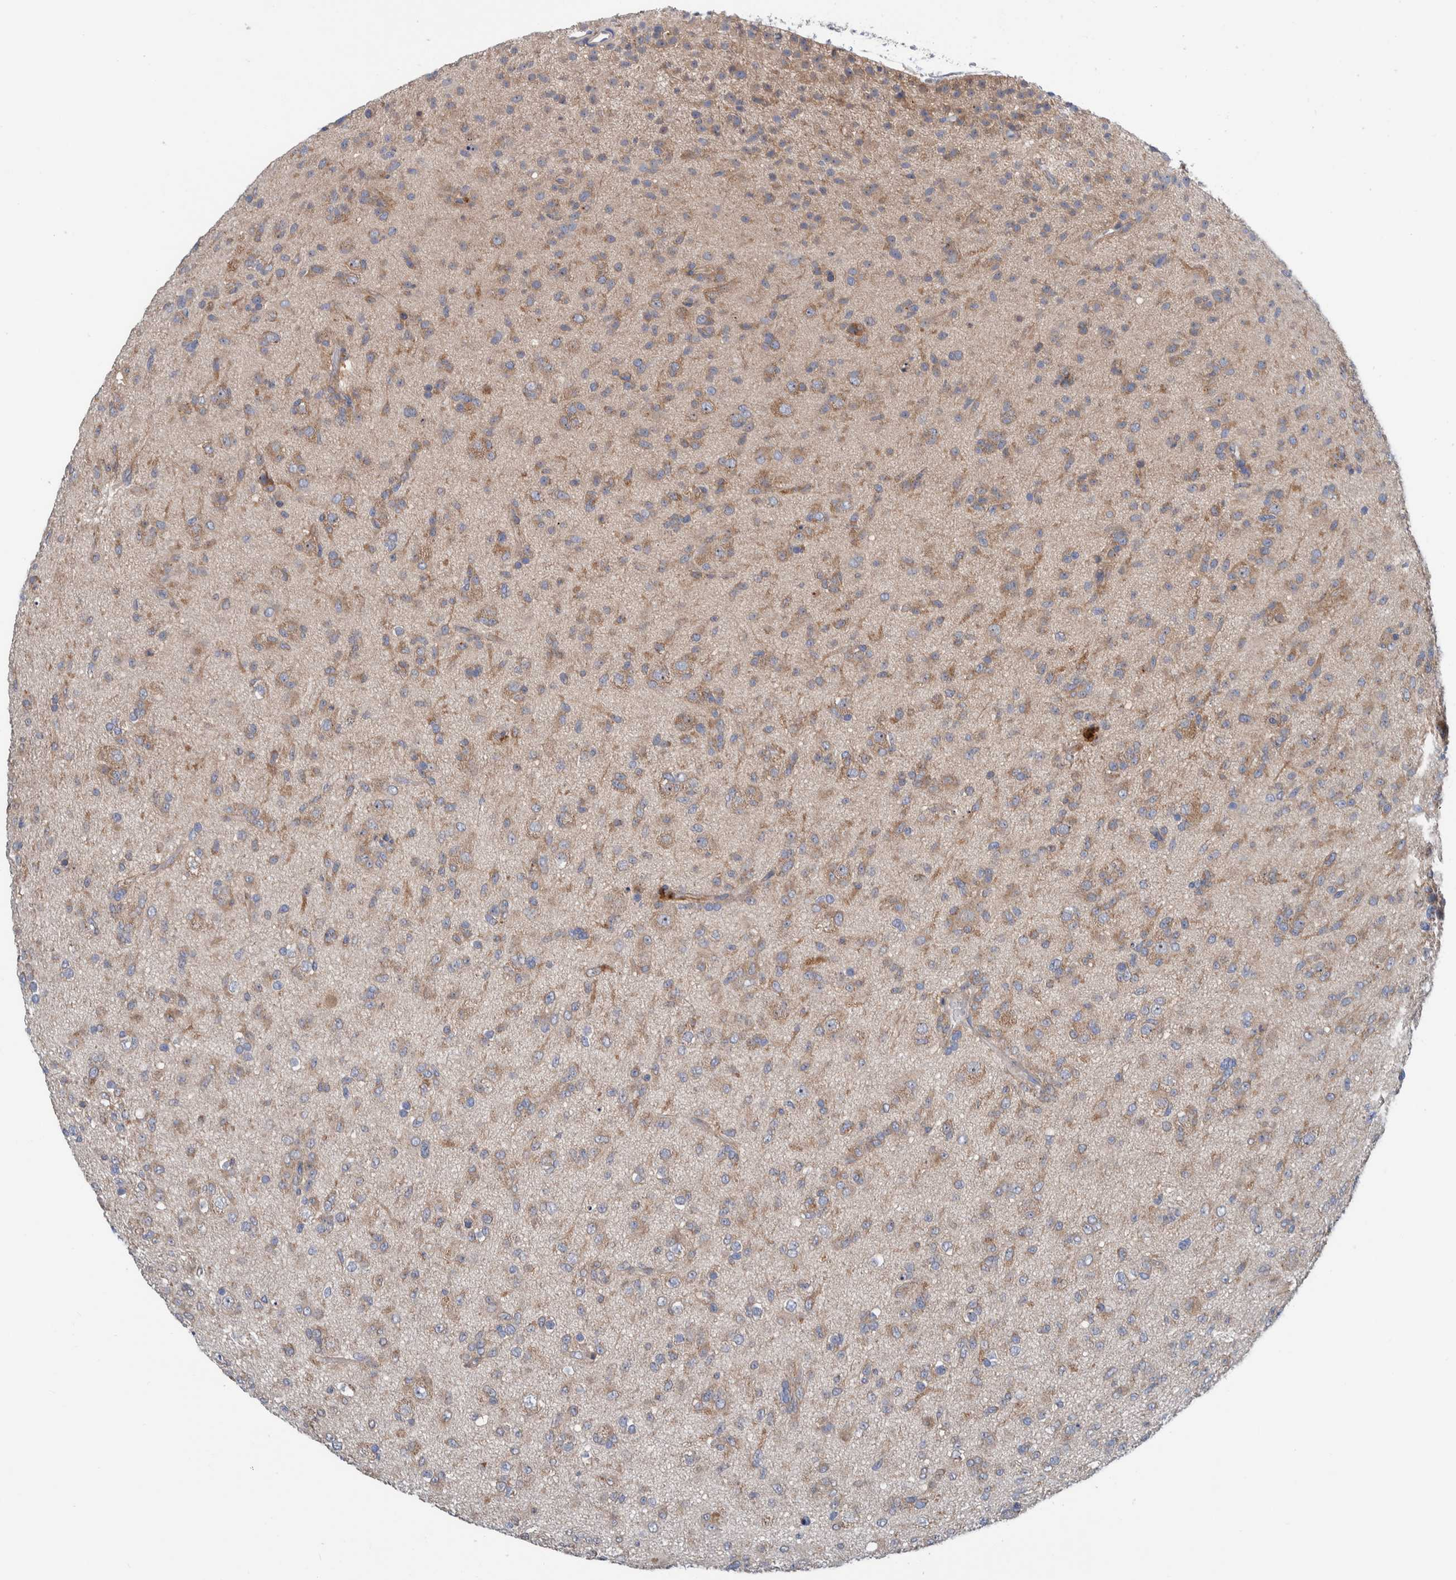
{"staining": {"intensity": "weak", "quantity": ">75%", "location": "cytoplasmic/membranous"}, "tissue": "glioma", "cell_type": "Tumor cells", "image_type": "cancer", "snomed": [{"axis": "morphology", "description": "Glioma, malignant, Low grade"}, {"axis": "topography", "description": "Brain"}], "caption": "Weak cytoplasmic/membranous protein staining is appreciated in about >75% of tumor cells in glioma.", "gene": "CCM2", "patient": {"sex": "male", "age": 65}}